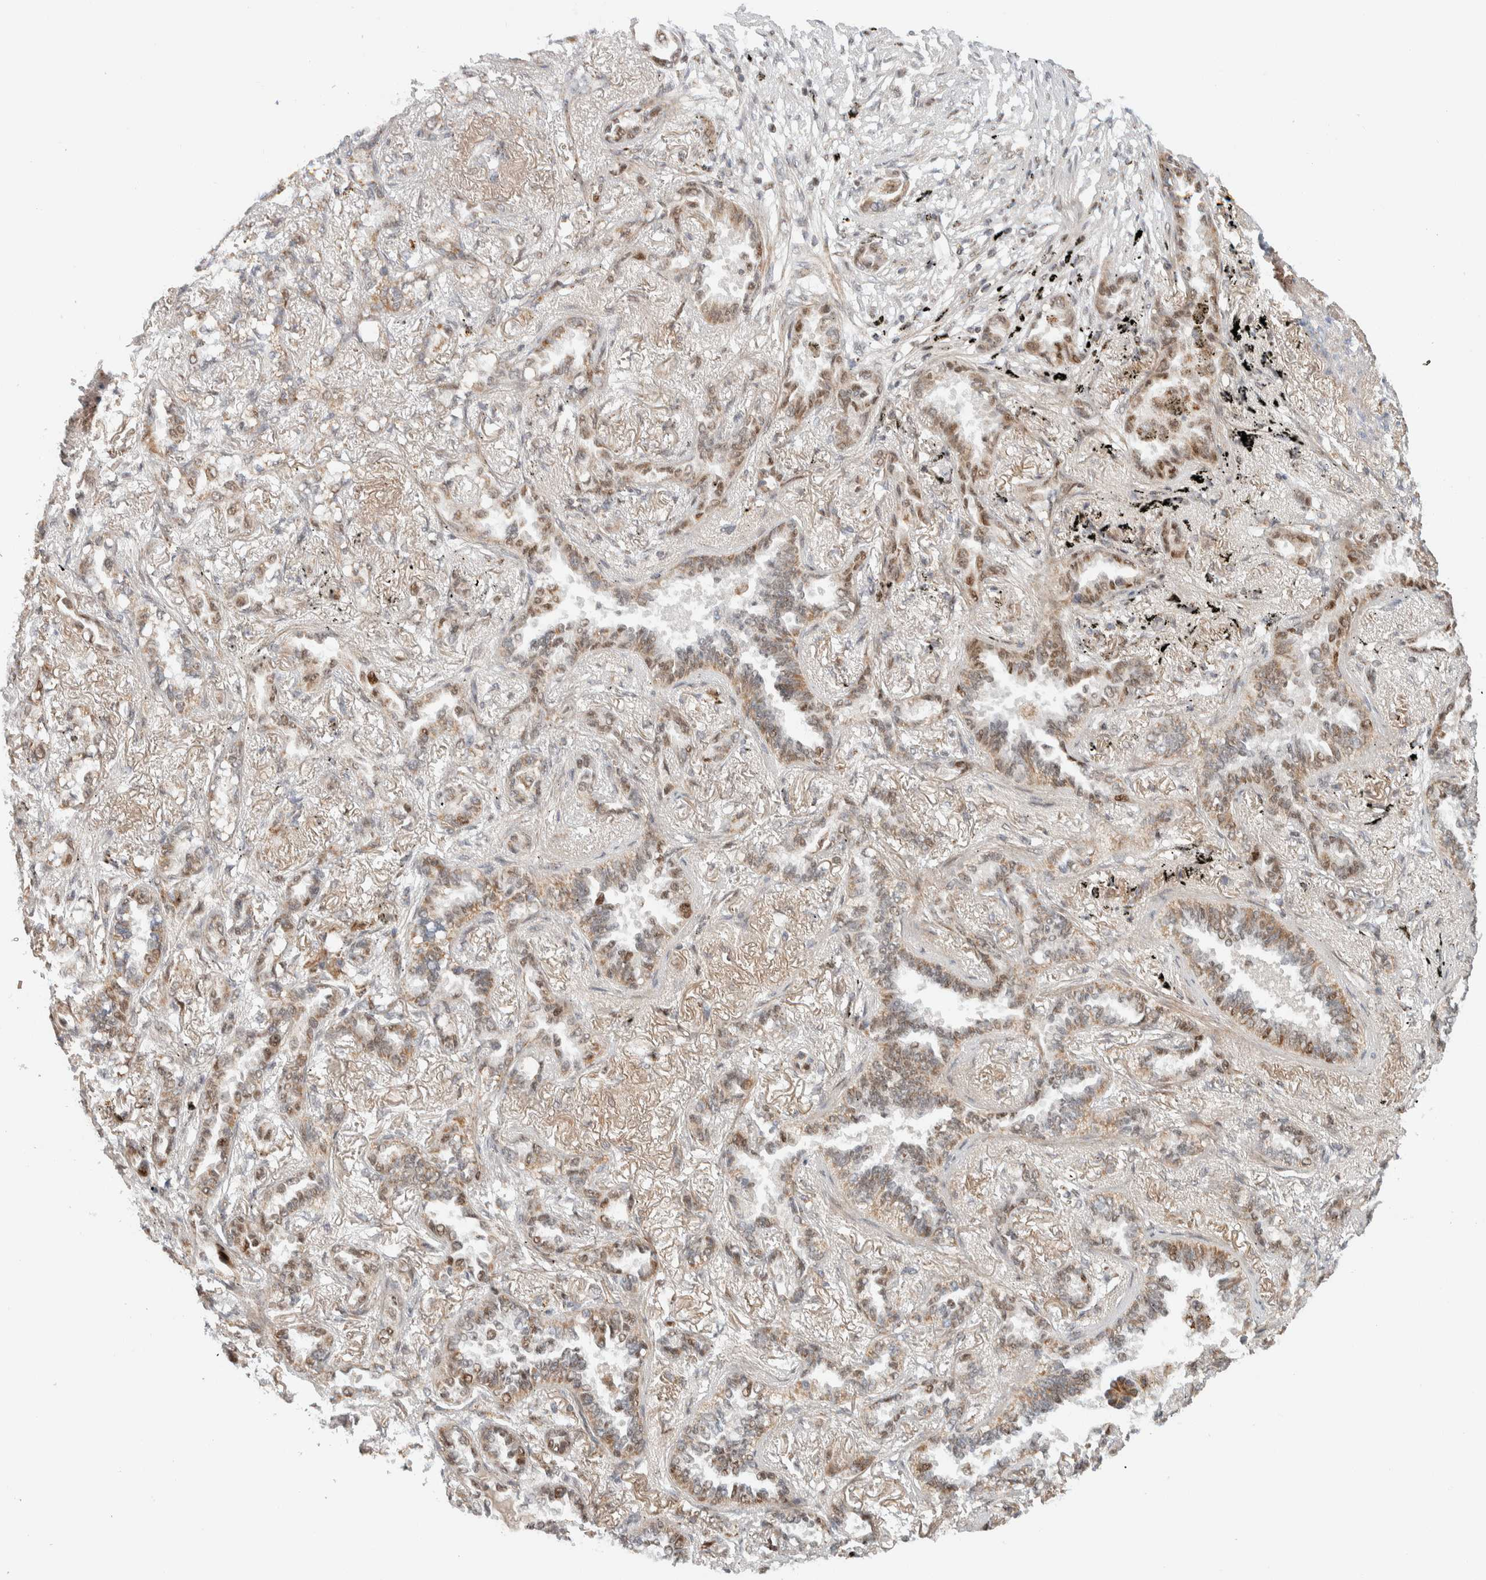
{"staining": {"intensity": "moderate", "quantity": "25%-75%", "location": "cytoplasmic/membranous,nuclear"}, "tissue": "lung cancer", "cell_type": "Tumor cells", "image_type": "cancer", "snomed": [{"axis": "morphology", "description": "Adenocarcinoma, NOS"}, {"axis": "topography", "description": "Lung"}], "caption": "Immunohistochemical staining of human lung cancer (adenocarcinoma) reveals moderate cytoplasmic/membranous and nuclear protein expression in about 25%-75% of tumor cells.", "gene": "TSPAN32", "patient": {"sex": "male", "age": 59}}